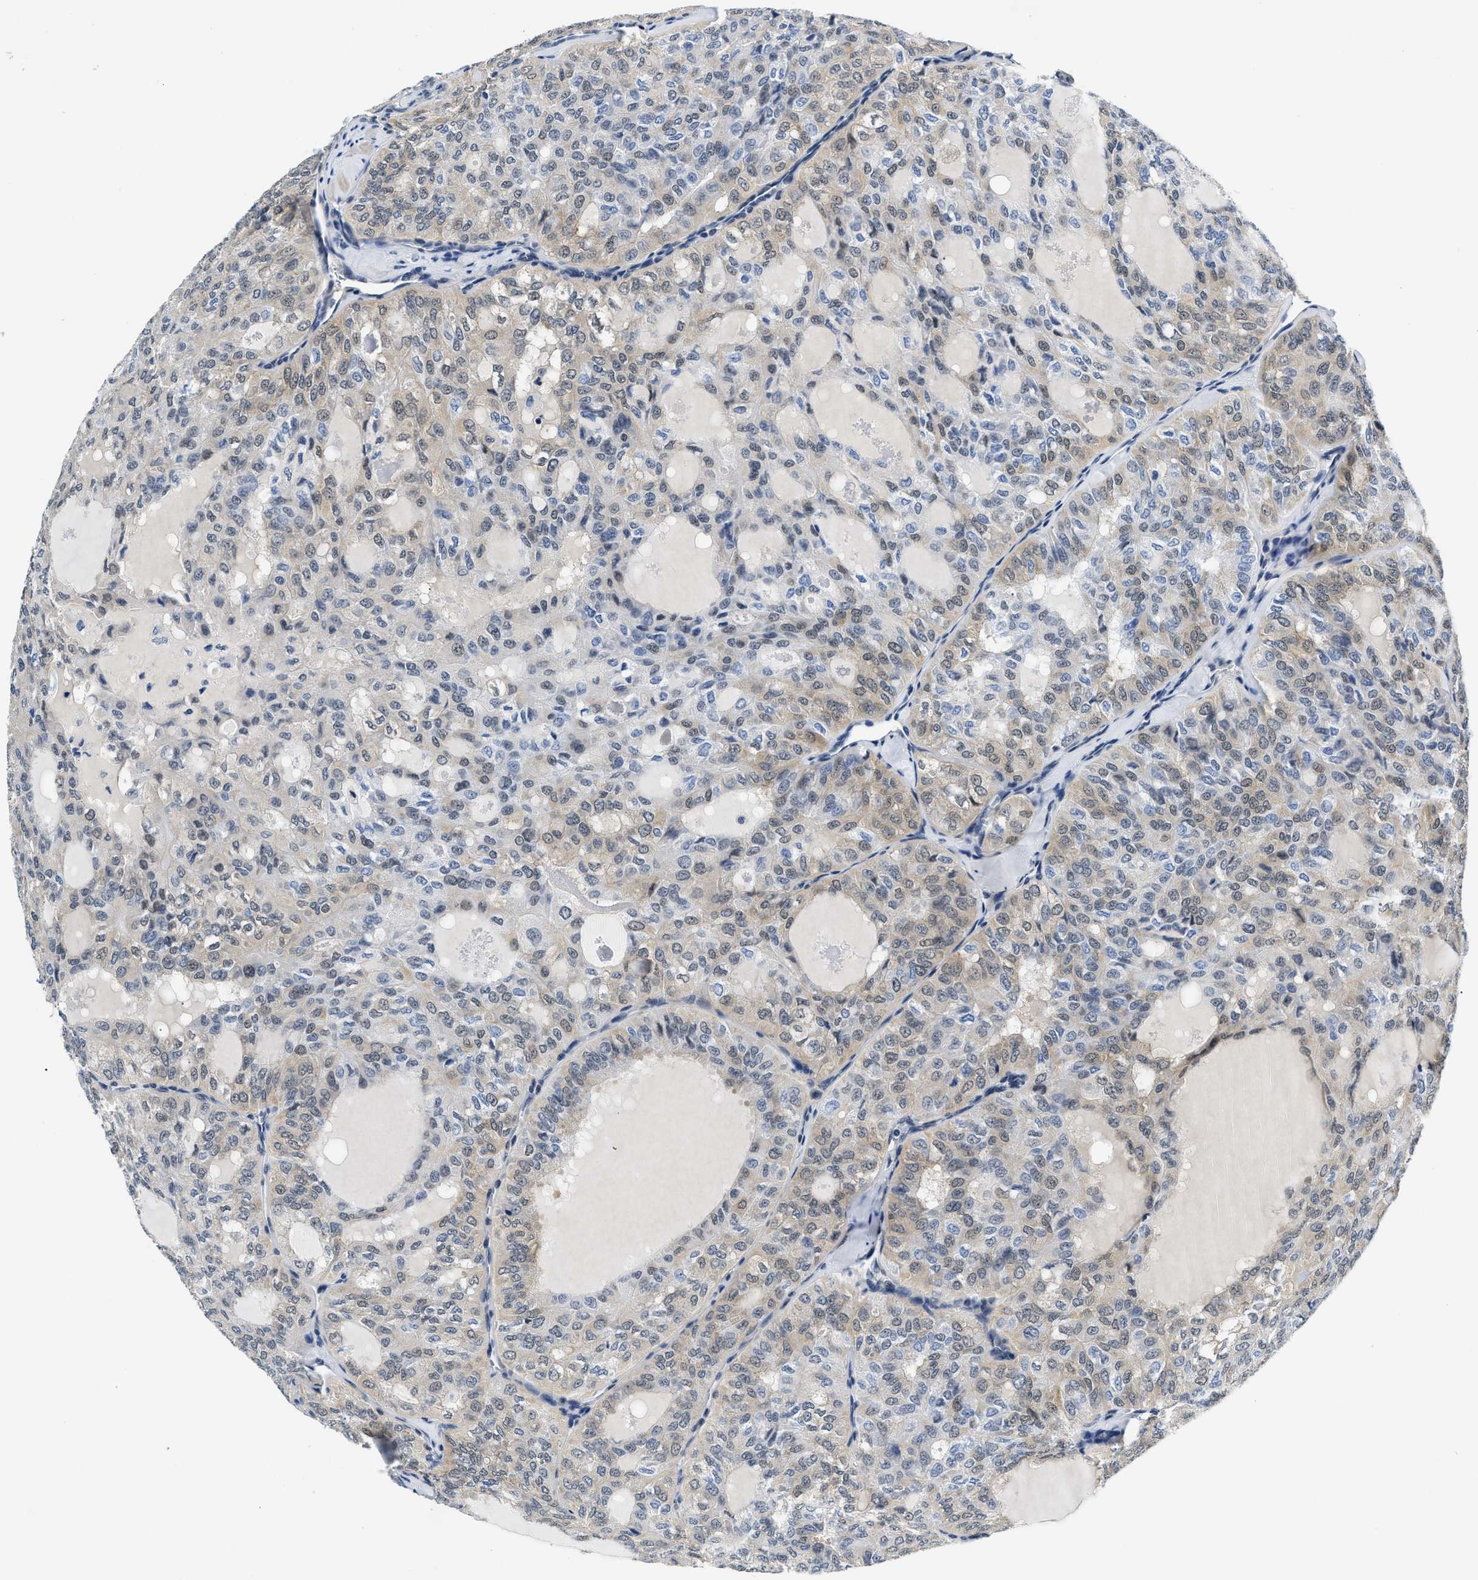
{"staining": {"intensity": "weak", "quantity": "<25%", "location": "cytoplasmic/membranous,nuclear"}, "tissue": "thyroid cancer", "cell_type": "Tumor cells", "image_type": "cancer", "snomed": [{"axis": "morphology", "description": "Follicular adenoma carcinoma, NOS"}, {"axis": "topography", "description": "Thyroid gland"}], "caption": "This is a histopathology image of IHC staining of thyroid cancer (follicular adenoma carcinoma), which shows no positivity in tumor cells.", "gene": "SMAD4", "patient": {"sex": "male", "age": 75}}